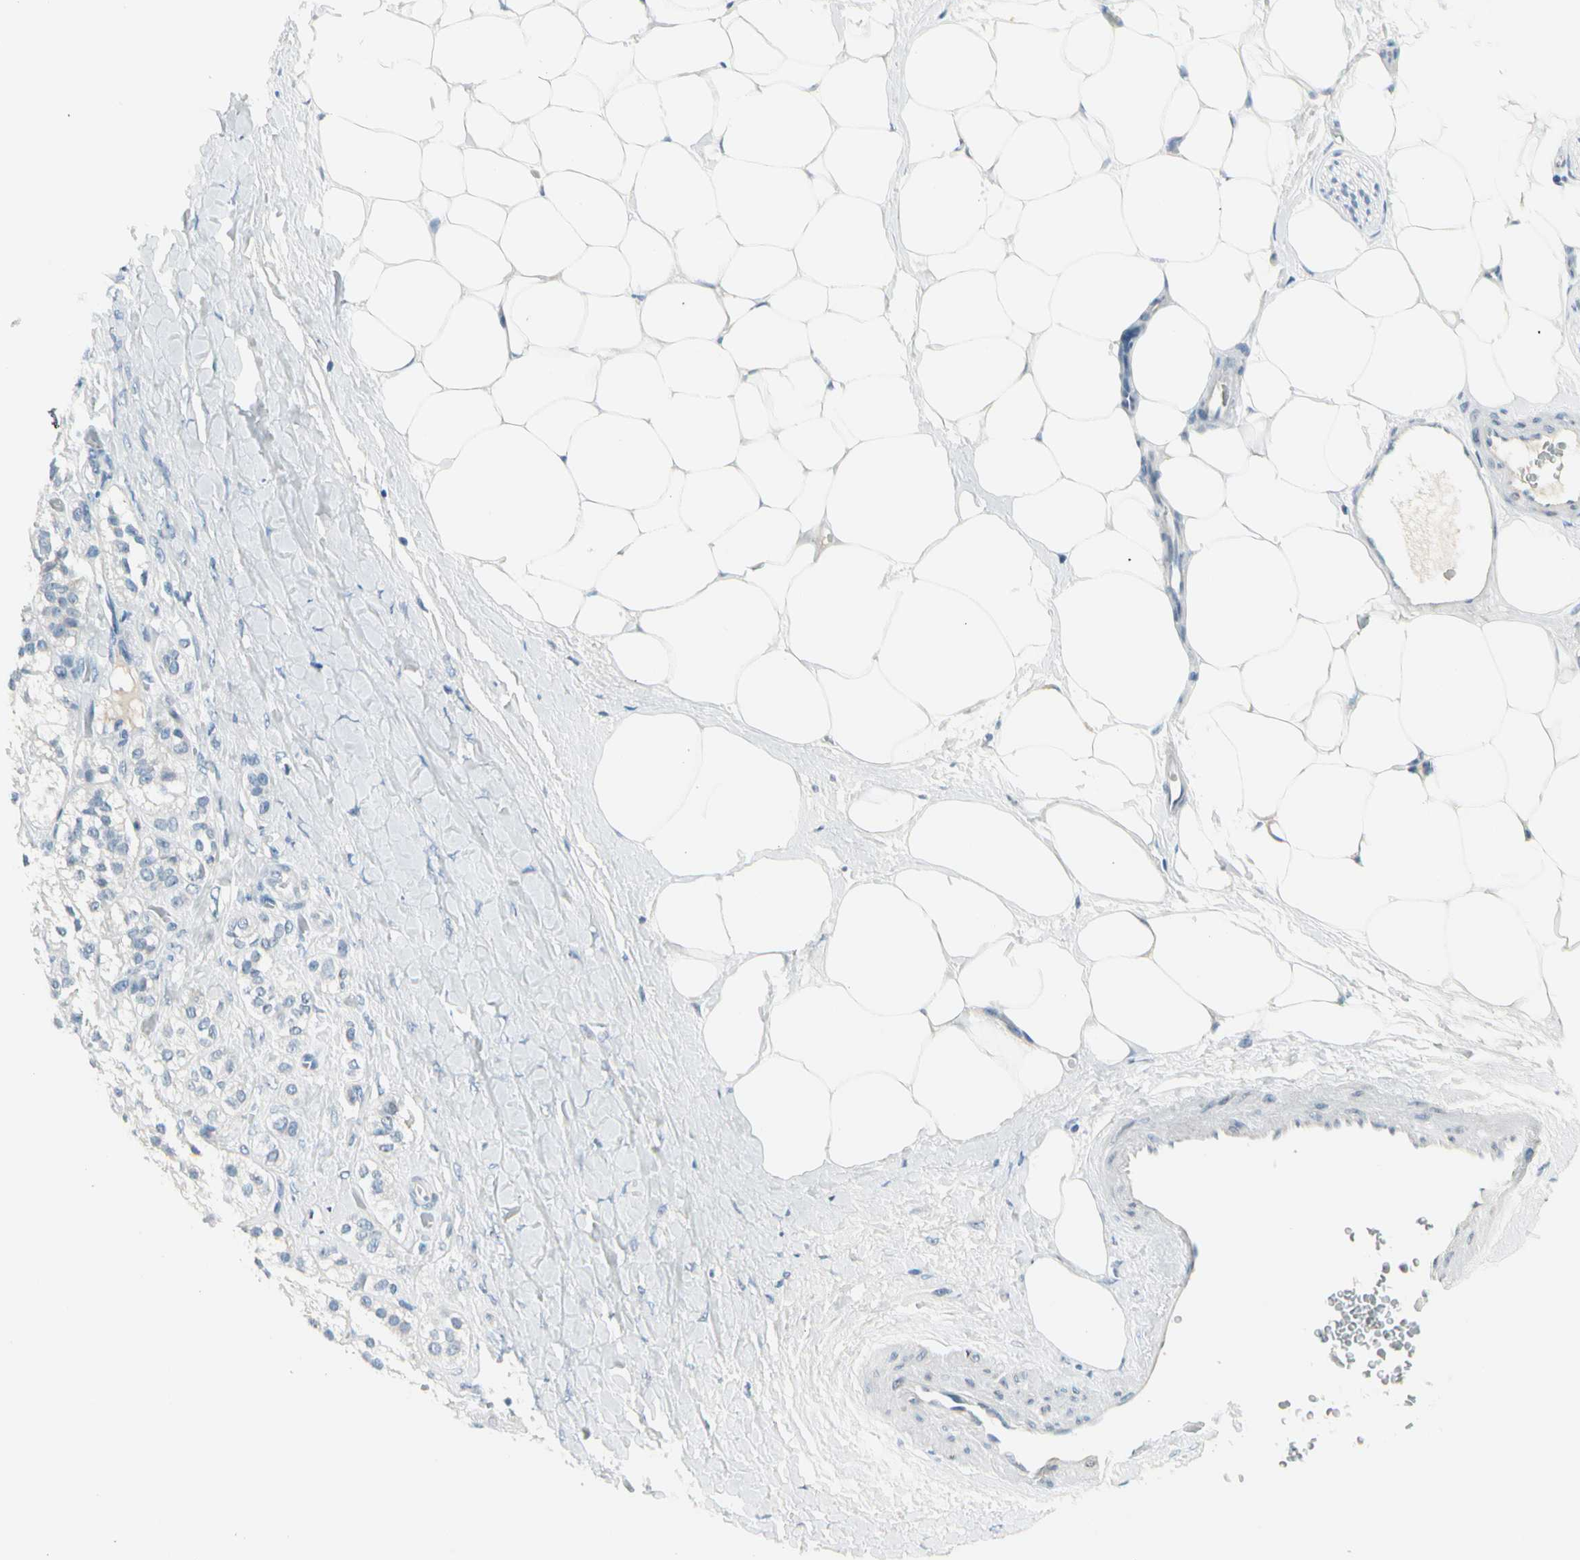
{"staining": {"intensity": "negative", "quantity": "none", "location": "none"}, "tissue": "adrenal gland", "cell_type": "Glandular cells", "image_type": "normal", "snomed": [{"axis": "morphology", "description": "Normal tissue, NOS"}, {"axis": "topography", "description": "Adrenal gland"}], "caption": "The immunohistochemistry (IHC) photomicrograph has no significant staining in glandular cells of adrenal gland.", "gene": "ZSCAN1", "patient": {"sex": "male", "age": 57}}